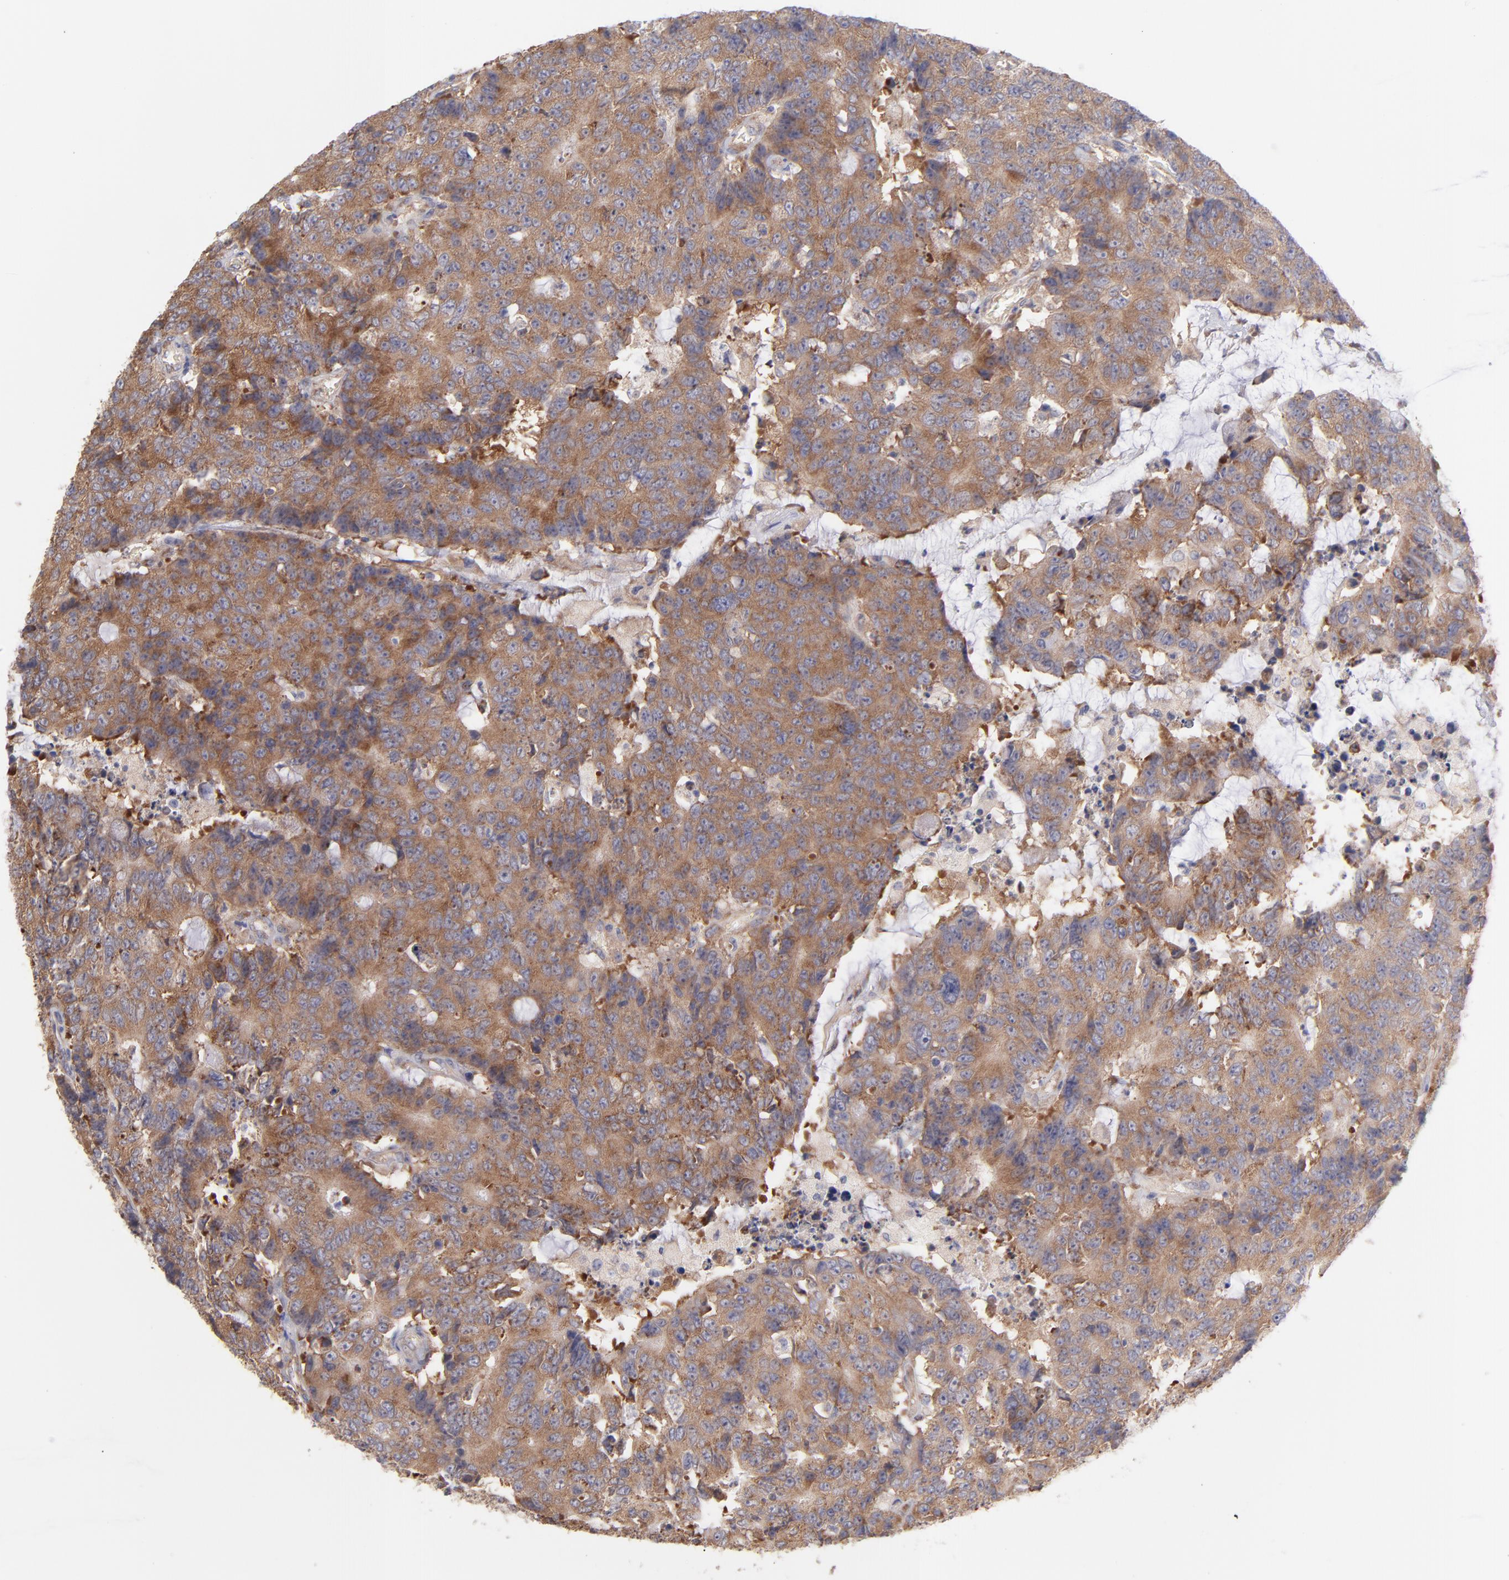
{"staining": {"intensity": "moderate", "quantity": ">75%", "location": "cytoplasmic/membranous"}, "tissue": "colorectal cancer", "cell_type": "Tumor cells", "image_type": "cancer", "snomed": [{"axis": "morphology", "description": "Adenocarcinoma, NOS"}, {"axis": "topography", "description": "Colon"}], "caption": "Immunohistochemistry (IHC) image of neoplastic tissue: adenocarcinoma (colorectal) stained using IHC demonstrates medium levels of moderate protein expression localized specifically in the cytoplasmic/membranous of tumor cells, appearing as a cytoplasmic/membranous brown color.", "gene": "RPLP0", "patient": {"sex": "female", "age": 86}}